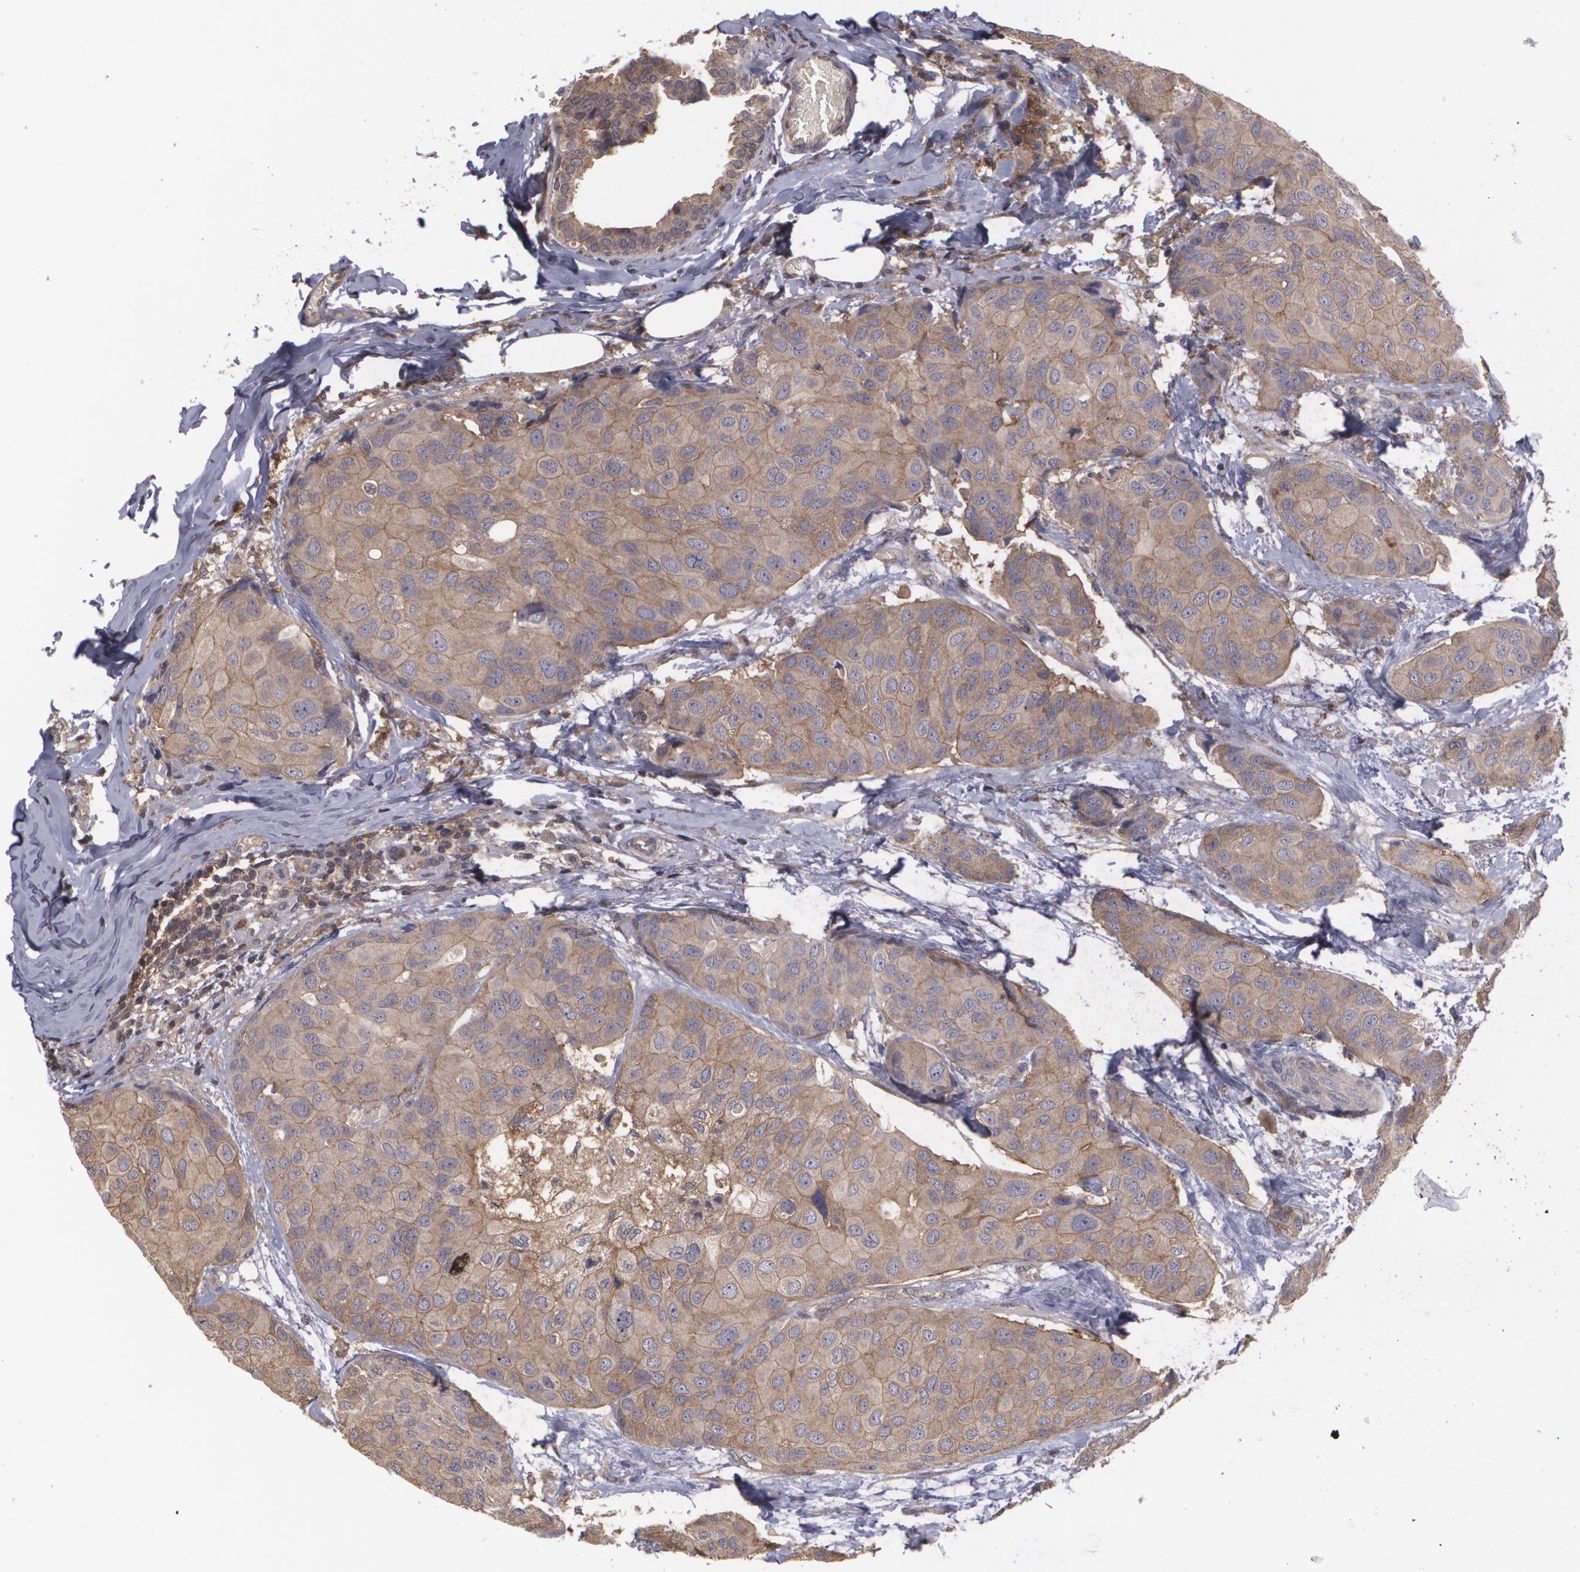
{"staining": {"intensity": "strong", "quantity": ">75%", "location": "cytoplasmic/membranous"}, "tissue": "breast cancer", "cell_type": "Tumor cells", "image_type": "cancer", "snomed": [{"axis": "morphology", "description": "Duct carcinoma"}, {"axis": "topography", "description": "Breast"}], "caption": "Immunohistochemistry (IHC) photomicrograph of neoplastic tissue: breast cancer (intraductal carcinoma) stained using immunohistochemistry reveals high levels of strong protein expression localized specifically in the cytoplasmic/membranous of tumor cells, appearing as a cytoplasmic/membranous brown color.", "gene": "HRAS", "patient": {"sex": "female", "age": 68}}